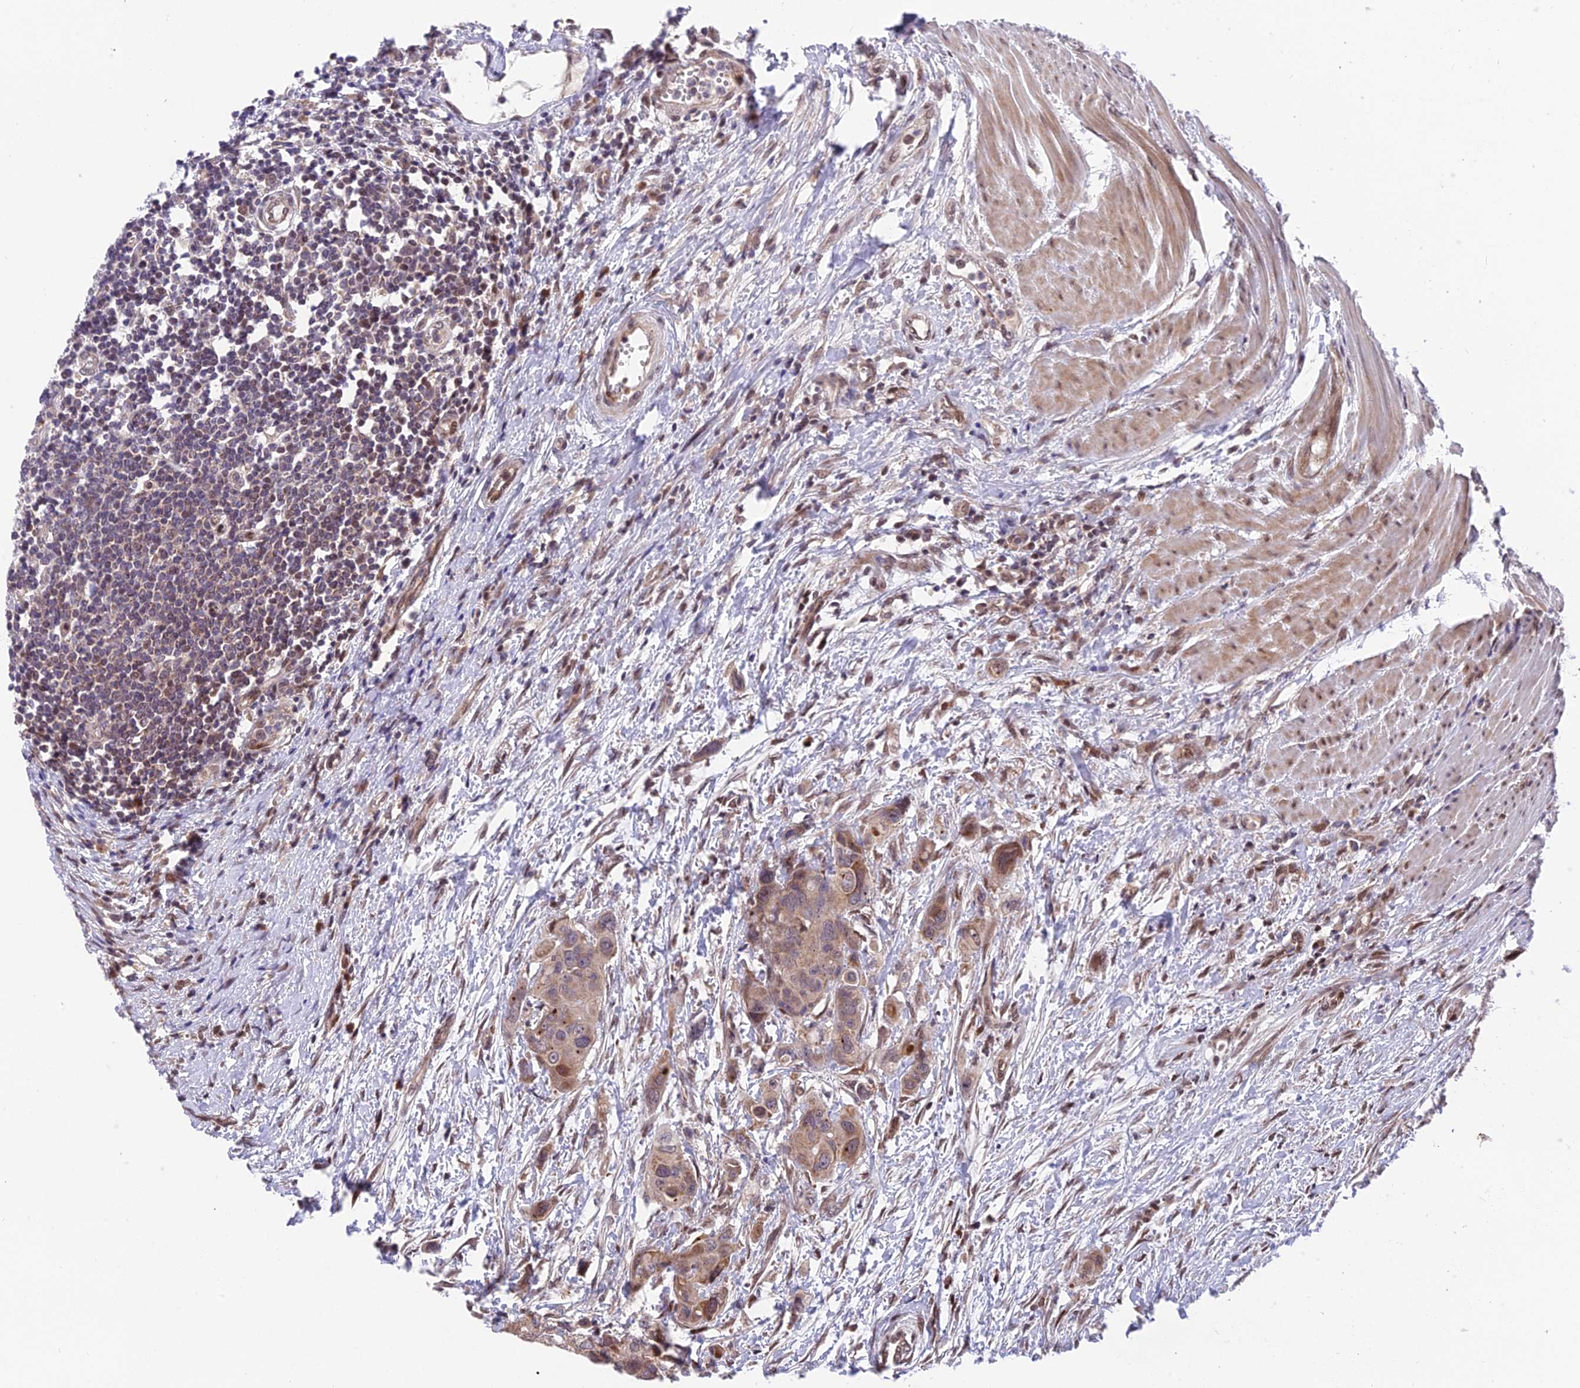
{"staining": {"intensity": "weak", "quantity": "<25%", "location": "cytoplasmic/membranous,nuclear"}, "tissue": "colorectal cancer", "cell_type": "Tumor cells", "image_type": "cancer", "snomed": [{"axis": "morphology", "description": "Adenocarcinoma, NOS"}, {"axis": "topography", "description": "Colon"}], "caption": "Tumor cells are negative for brown protein staining in colorectal cancer.", "gene": "CYP2R1", "patient": {"sex": "male", "age": 77}}